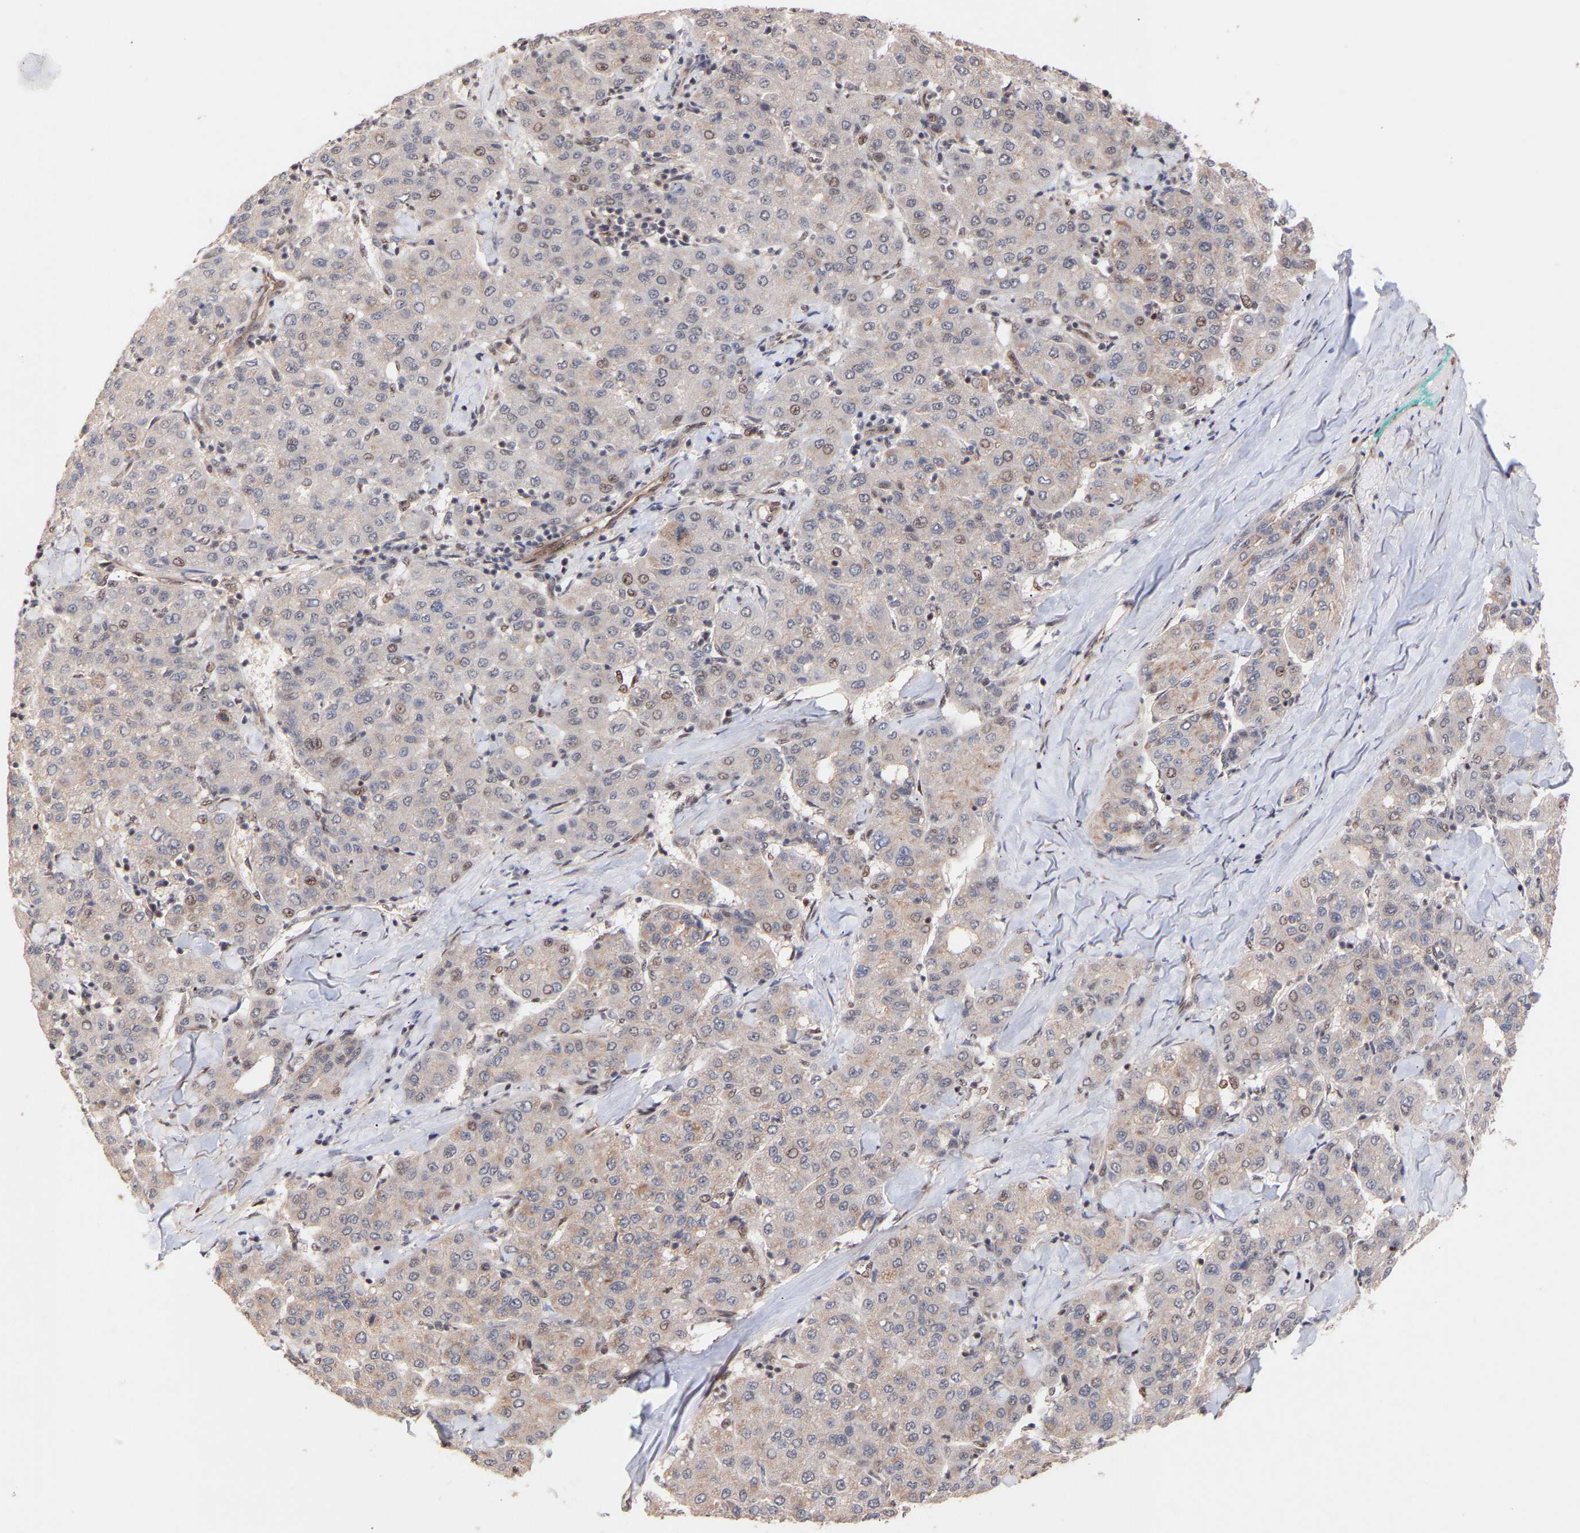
{"staining": {"intensity": "weak", "quantity": "<25%", "location": "nuclear"}, "tissue": "liver cancer", "cell_type": "Tumor cells", "image_type": "cancer", "snomed": [{"axis": "morphology", "description": "Carcinoma, Hepatocellular, NOS"}, {"axis": "topography", "description": "Liver"}], "caption": "Immunohistochemistry micrograph of neoplastic tissue: liver hepatocellular carcinoma stained with DAB demonstrates no significant protein staining in tumor cells.", "gene": "PDLIM5", "patient": {"sex": "male", "age": 65}}